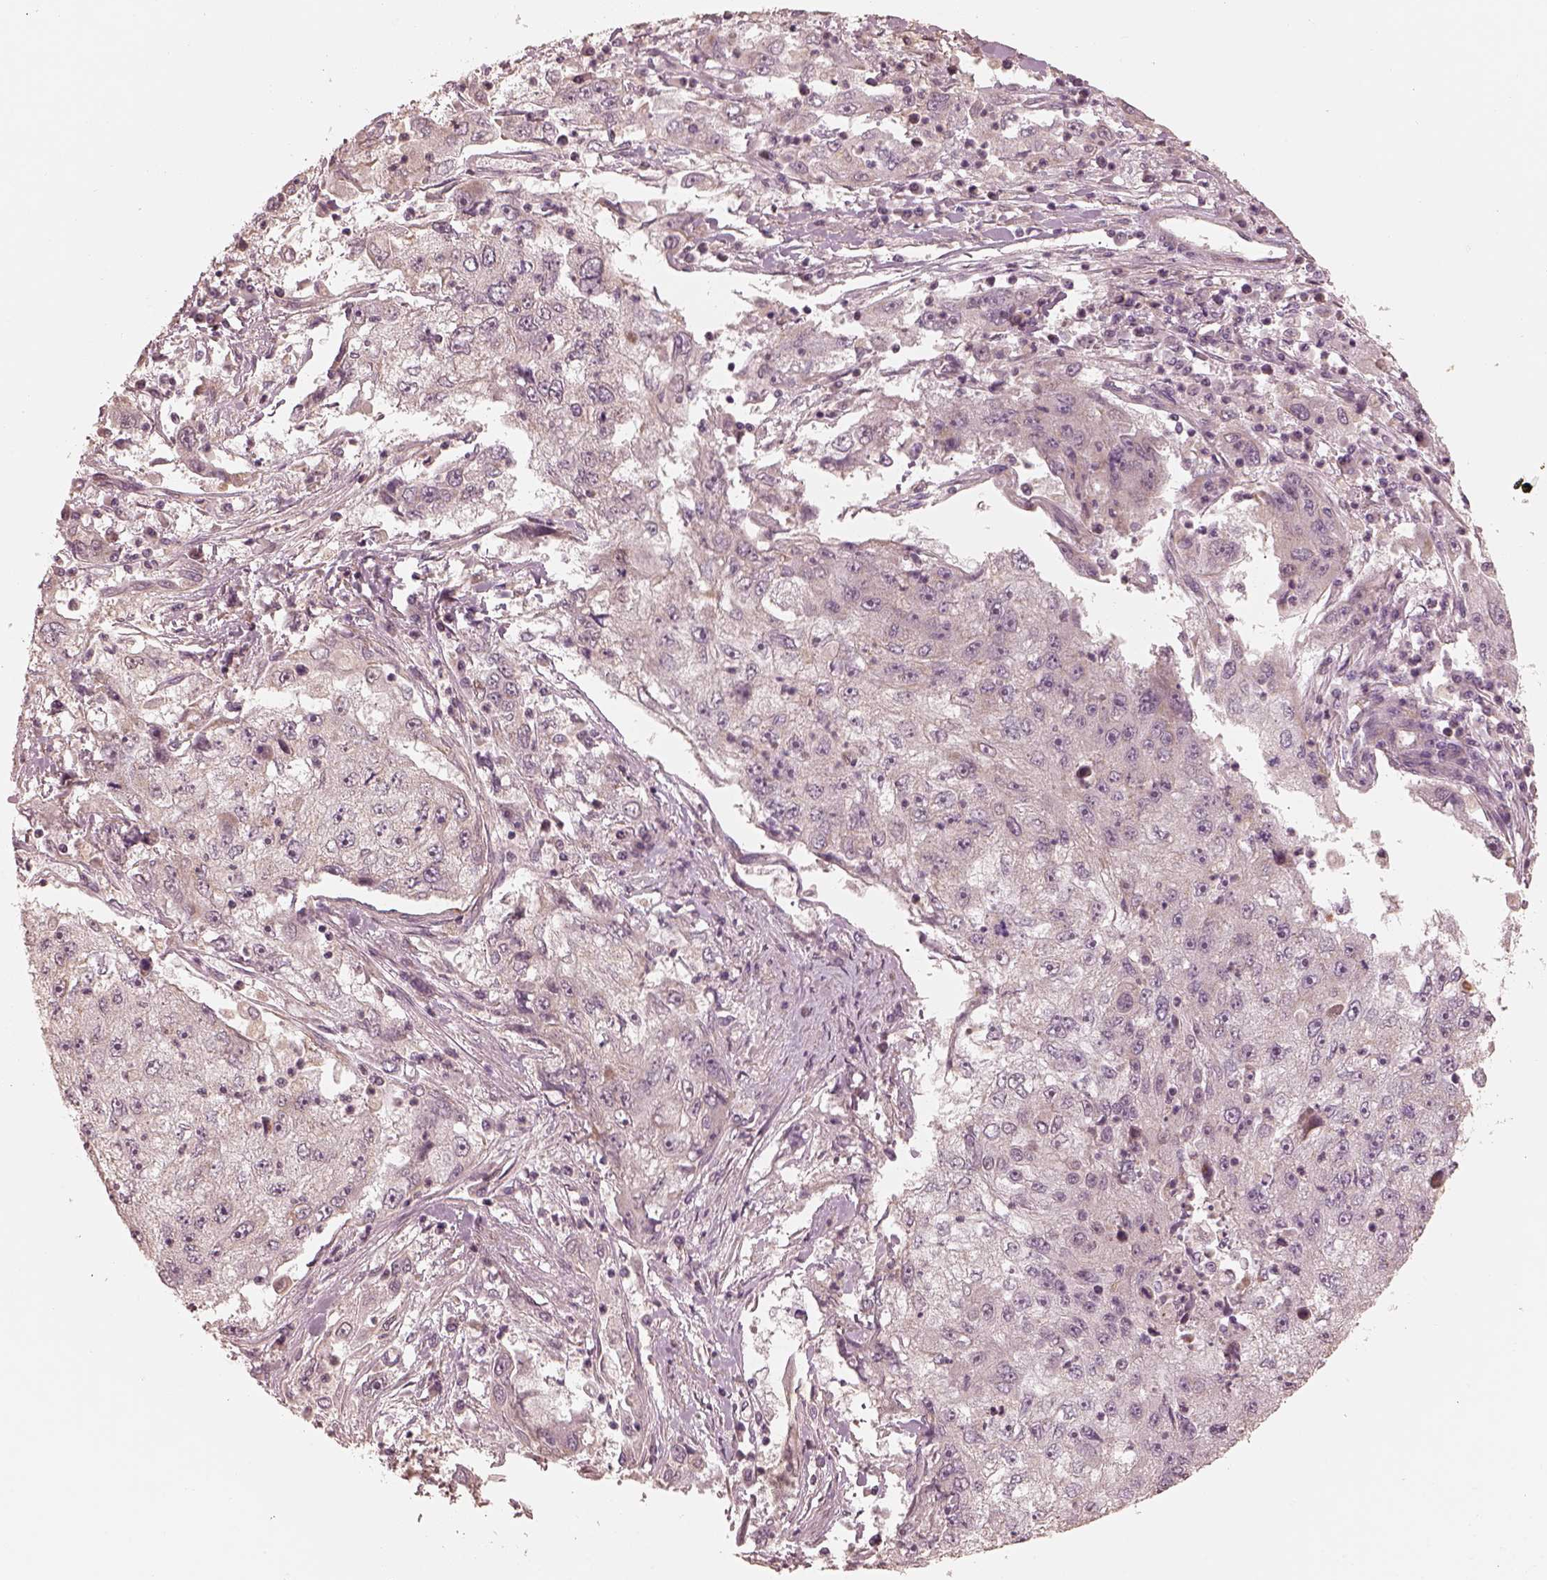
{"staining": {"intensity": "negative", "quantity": "none", "location": "none"}, "tissue": "cervical cancer", "cell_type": "Tumor cells", "image_type": "cancer", "snomed": [{"axis": "morphology", "description": "Squamous cell carcinoma, NOS"}, {"axis": "topography", "description": "Cervix"}], "caption": "The image shows no staining of tumor cells in squamous cell carcinoma (cervical).", "gene": "SLC25A46", "patient": {"sex": "female", "age": 36}}